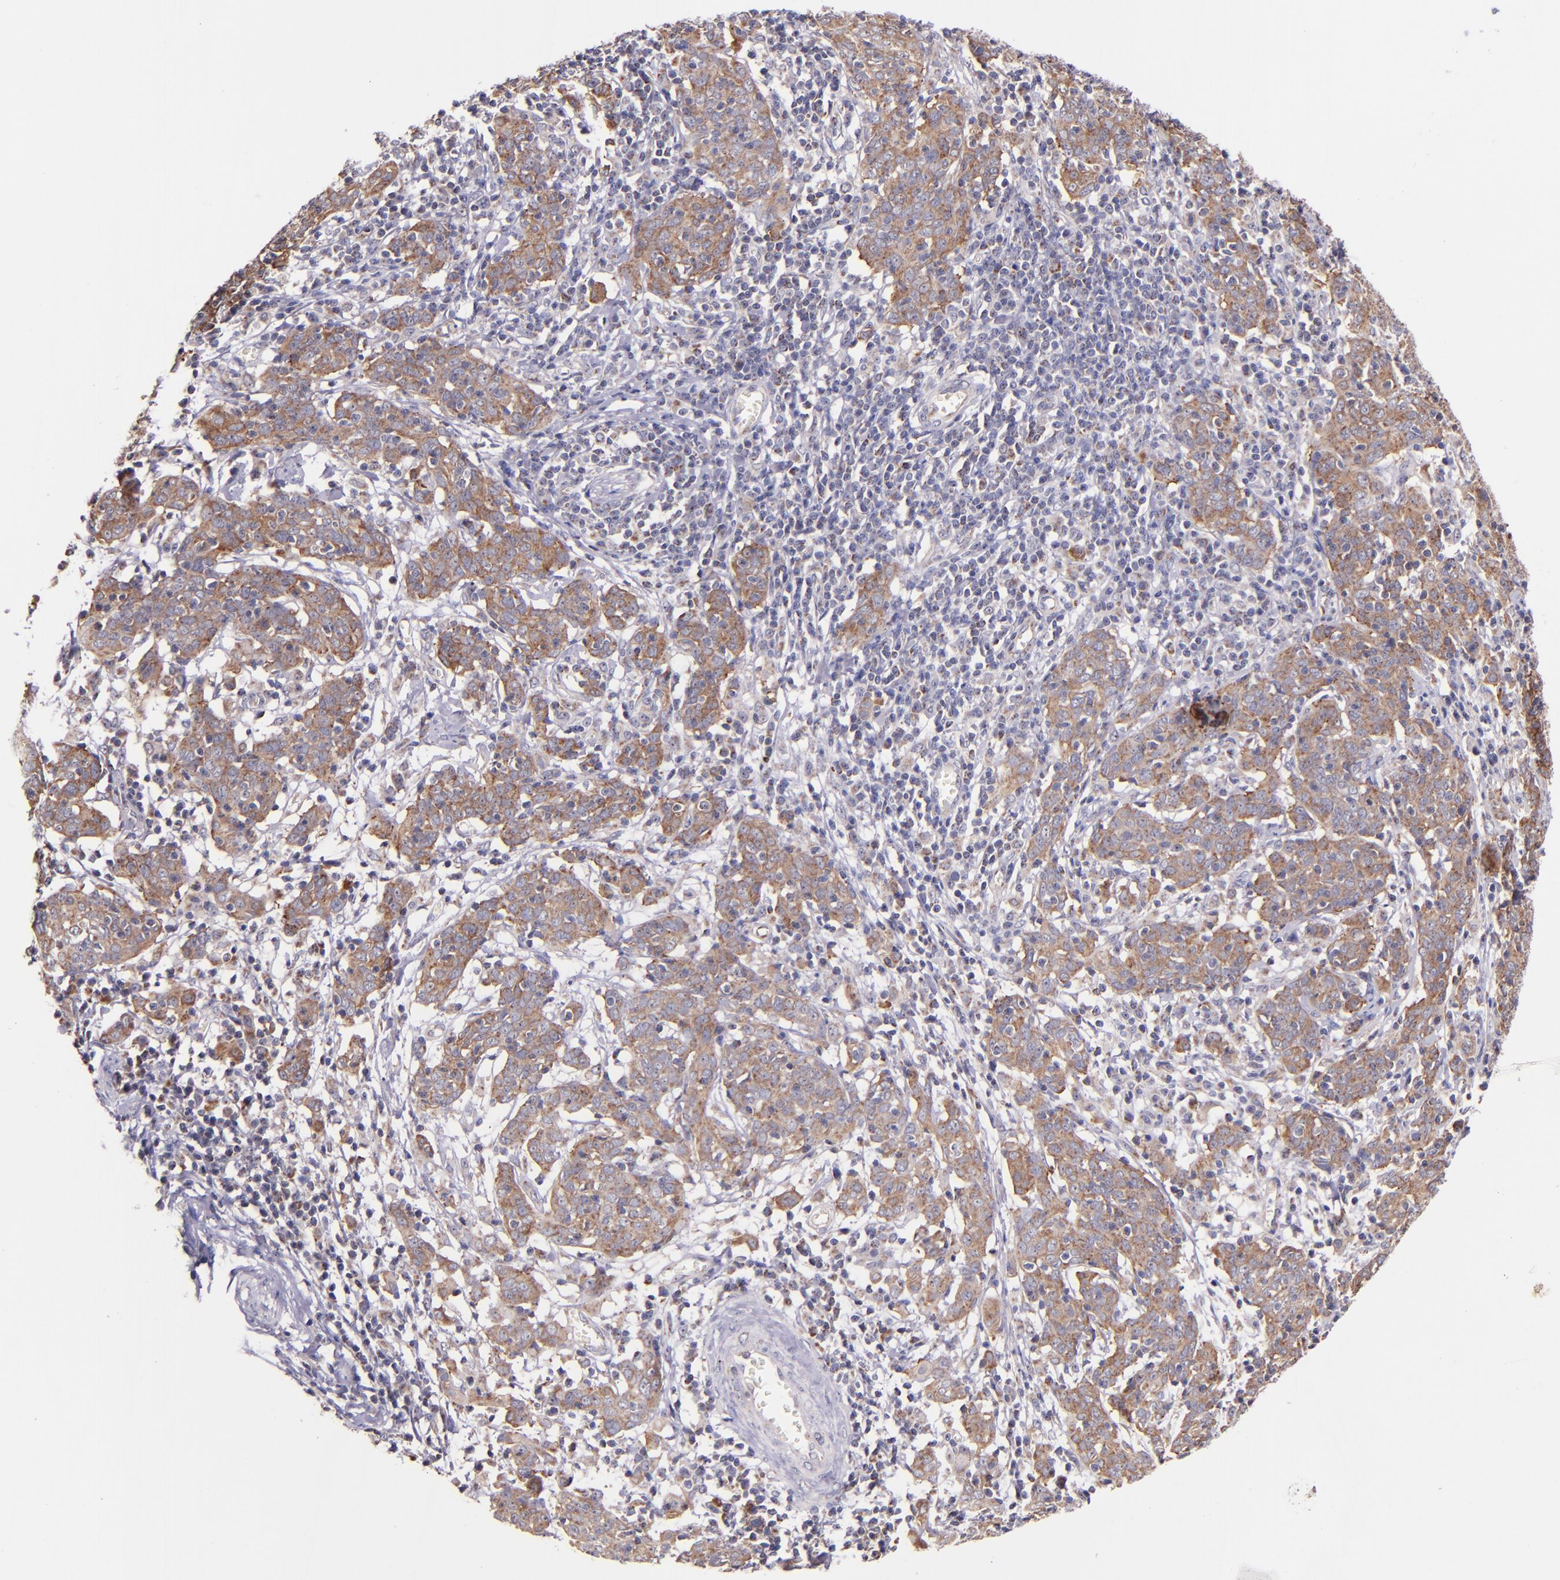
{"staining": {"intensity": "moderate", "quantity": ">75%", "location": "cytoplasmic/membranous"}, "tissue": "cervical cancer", "cell_type": "Tumor cells", "image_type": "cancer", "snomed": [{"axis": "morphology", "description": "Normal tissue, NOS"}, {"axis": "morphology", "description": "Squamous cell carcinoma, NOS"}, {"axis": "topography", "description": "Cervix"}], "caption": "Immunohistochemistry (IHC) photomicrograph of neoplastic tissue: squamous cell carcinoma (cervical) stained using IHC demonstrates medium levels of moderate protein expression localized specifically in the cytoplasmic/membranous of tumor cells, appearing as a cytoplasmic/membranous brown color.", "gene": "SHC1", "patient": {"sex": "female", "age": 67}}